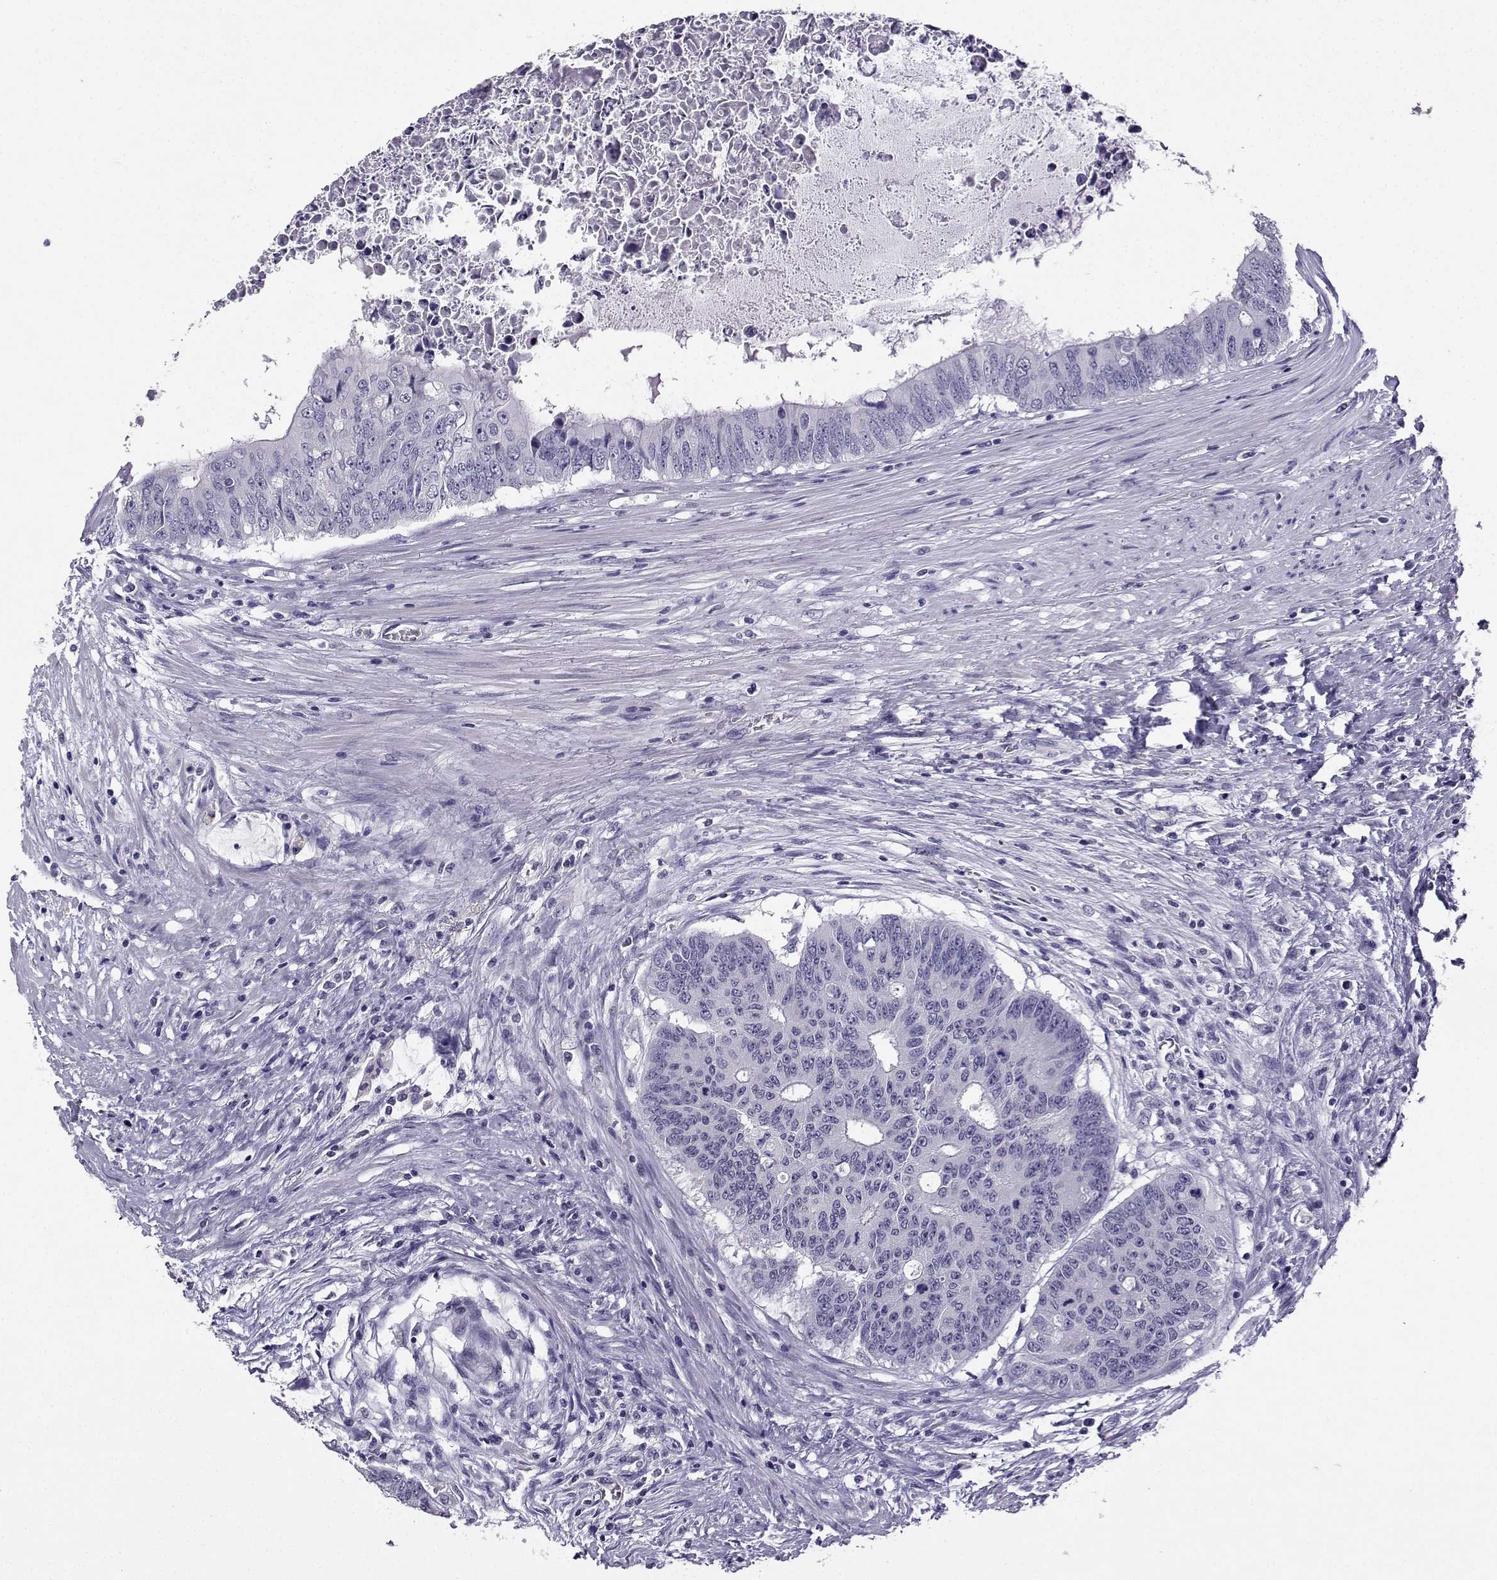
{"staining": {"intensity": "negative", "quantity": "none", "location": "none"}, "tissue": "colorectal cancer", "cell_type": "Tumor cells", "image_type": "cancer", "snomed": [{"axis": "morphology", "description": "Adenocarcinoma, NOS"}, {"axis": "topography", "description": "Rectum"}], "caption": "An image of colorectal adenocarcinoma stained for a protein reveals no brown staining in tumor cells. (DAB immunohistochemistry (IHC) with hematoxylin counter stain).", "gene": "TBR1", "patient": {"sex": "male", "age": 59}}